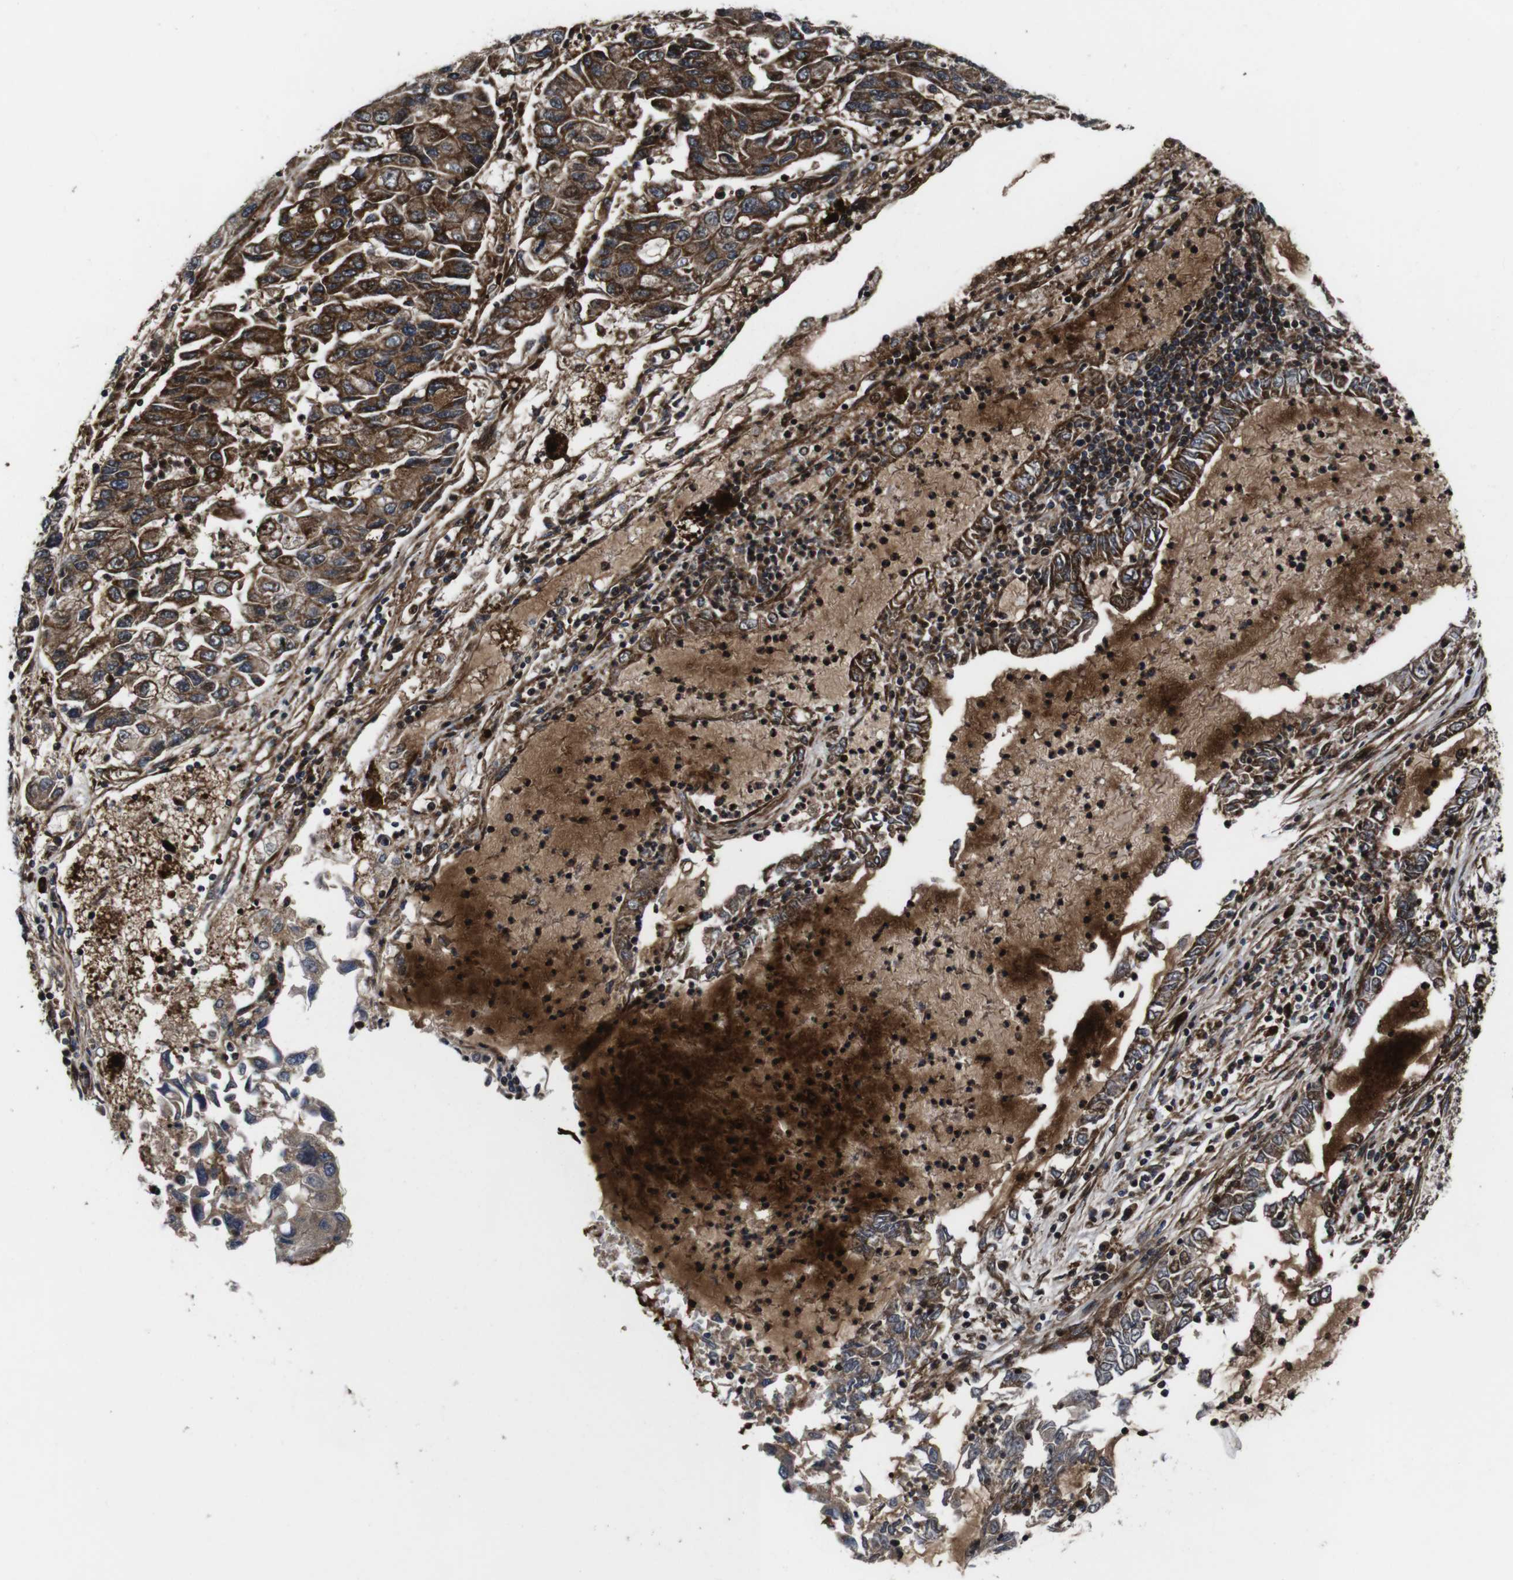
{"staining": {"intensity": "moderate", "quantity": ">75%", "location": "cytoplasmic/membranous"}, "tissue": "lung cancer", "cell_type": "Tumor cells", "image_type": "cancer", "snomed": [{"axis": "morphology", "description": "Adenocarcinoma, NOS"}, {"axis": "topography", "description": "Lung"}], "caption": "The micrograph reveals a brown stain indicating the presence of a protein in the cytoplasmic/membranous of tumor cells in adenocarcinoma (lung).", "gene": "SMYD3", "patient": {"sex": "female", "age": 51}}